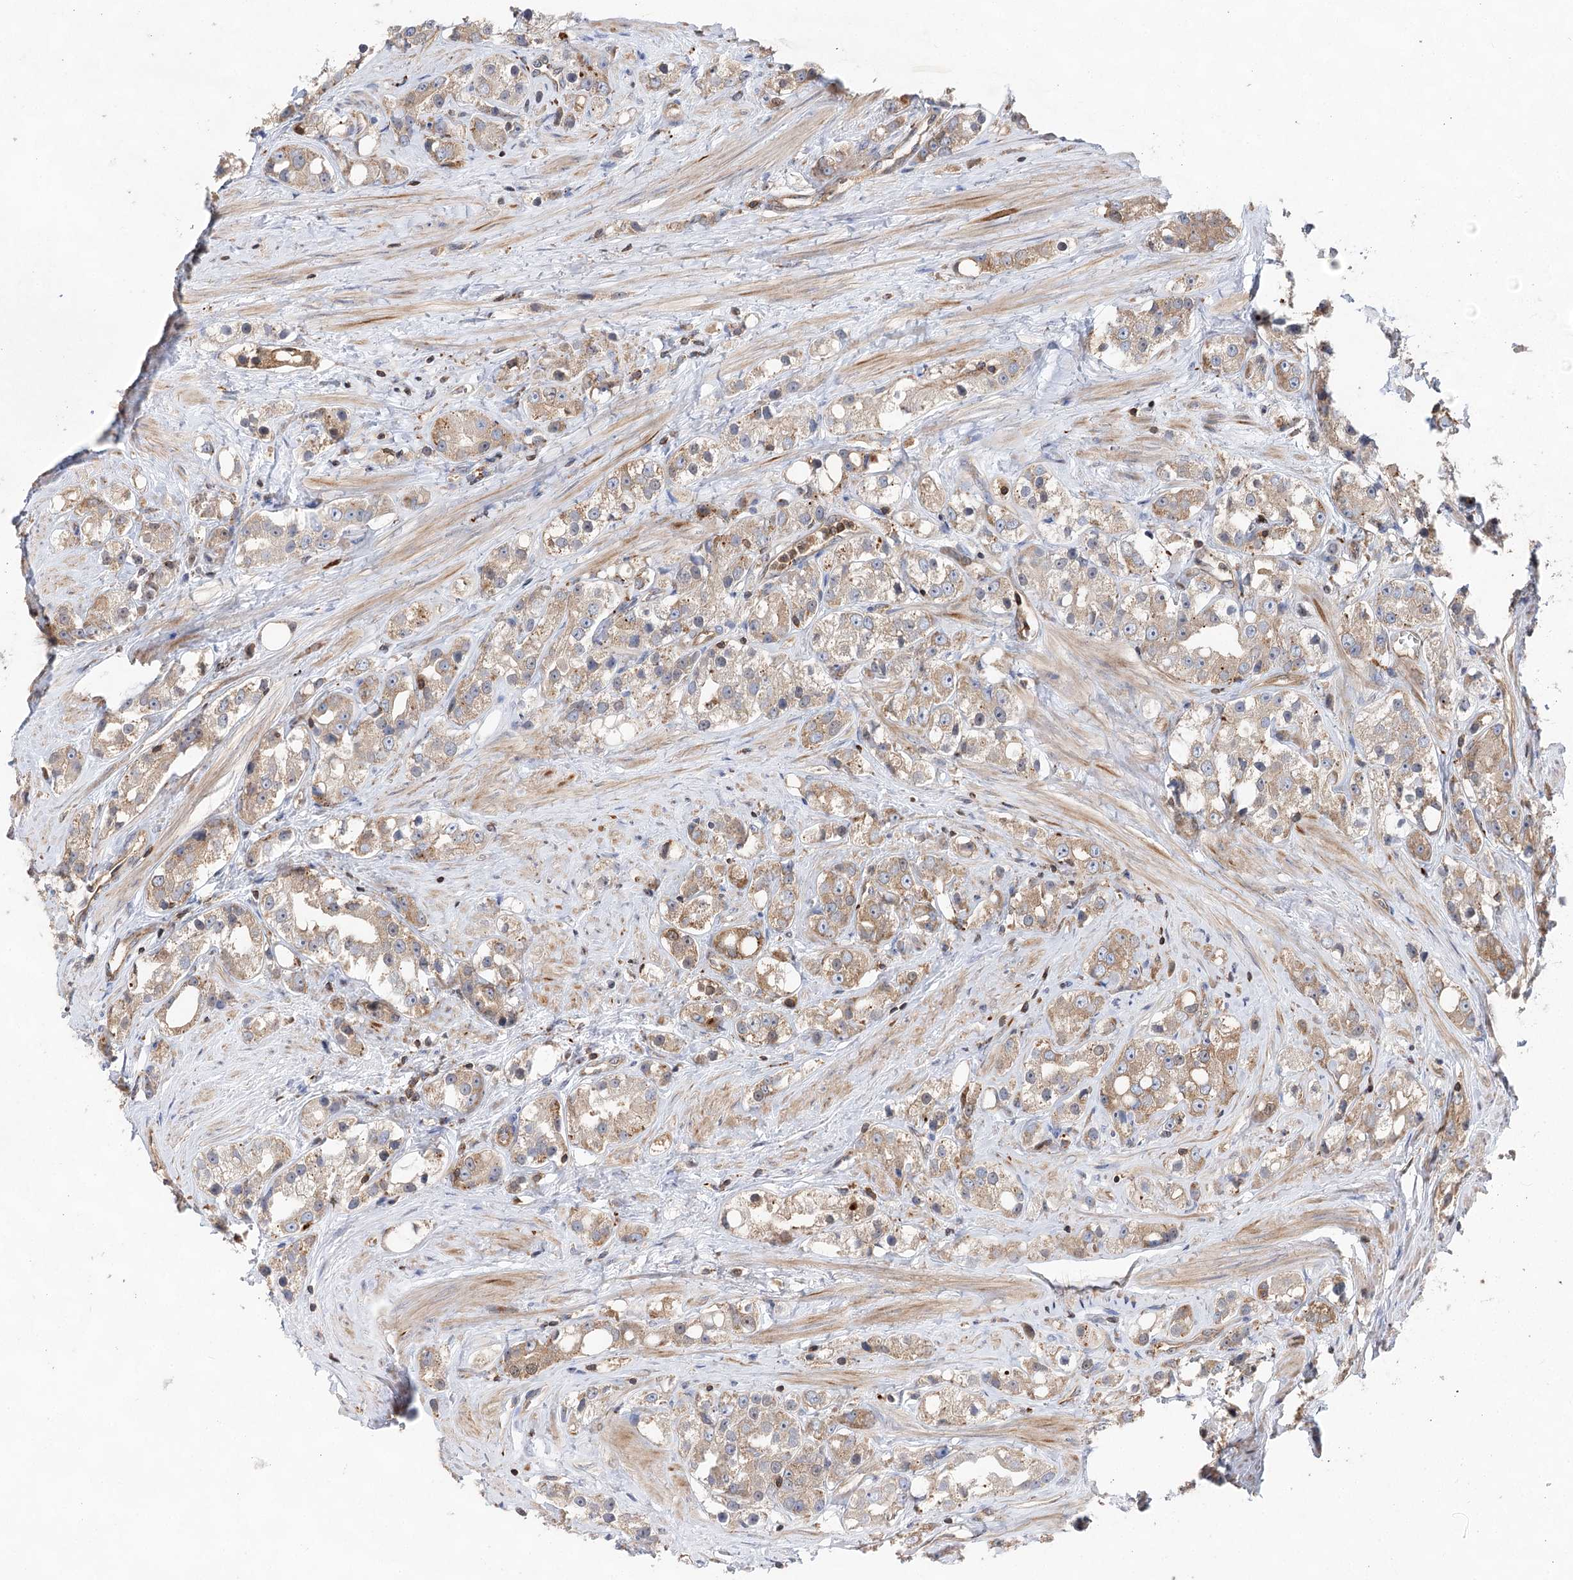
{"staining": {"intensity": "weak", "quantity": "25%-75%", "location": "cytoplasmic/membranous"}, "tissue": "prostate cancer", "cell_type": "Tumor cells", "image_type": "cancer", "snomed": [{"axis": "morphology", "description": "Adenocarcinoma, NOS"}, {"axis": "topography", "description": "Prostate"}], "caption": "This photomicrograph exhibits immunohistochemistry (IHC) staining of adenocarcinoma (prostate), with low weak cytoplasmic/membranous expression in about 25%-75% of tumor cells.", "gene": "VPS37B", "patient": {"sex": "male", "age": 79}}